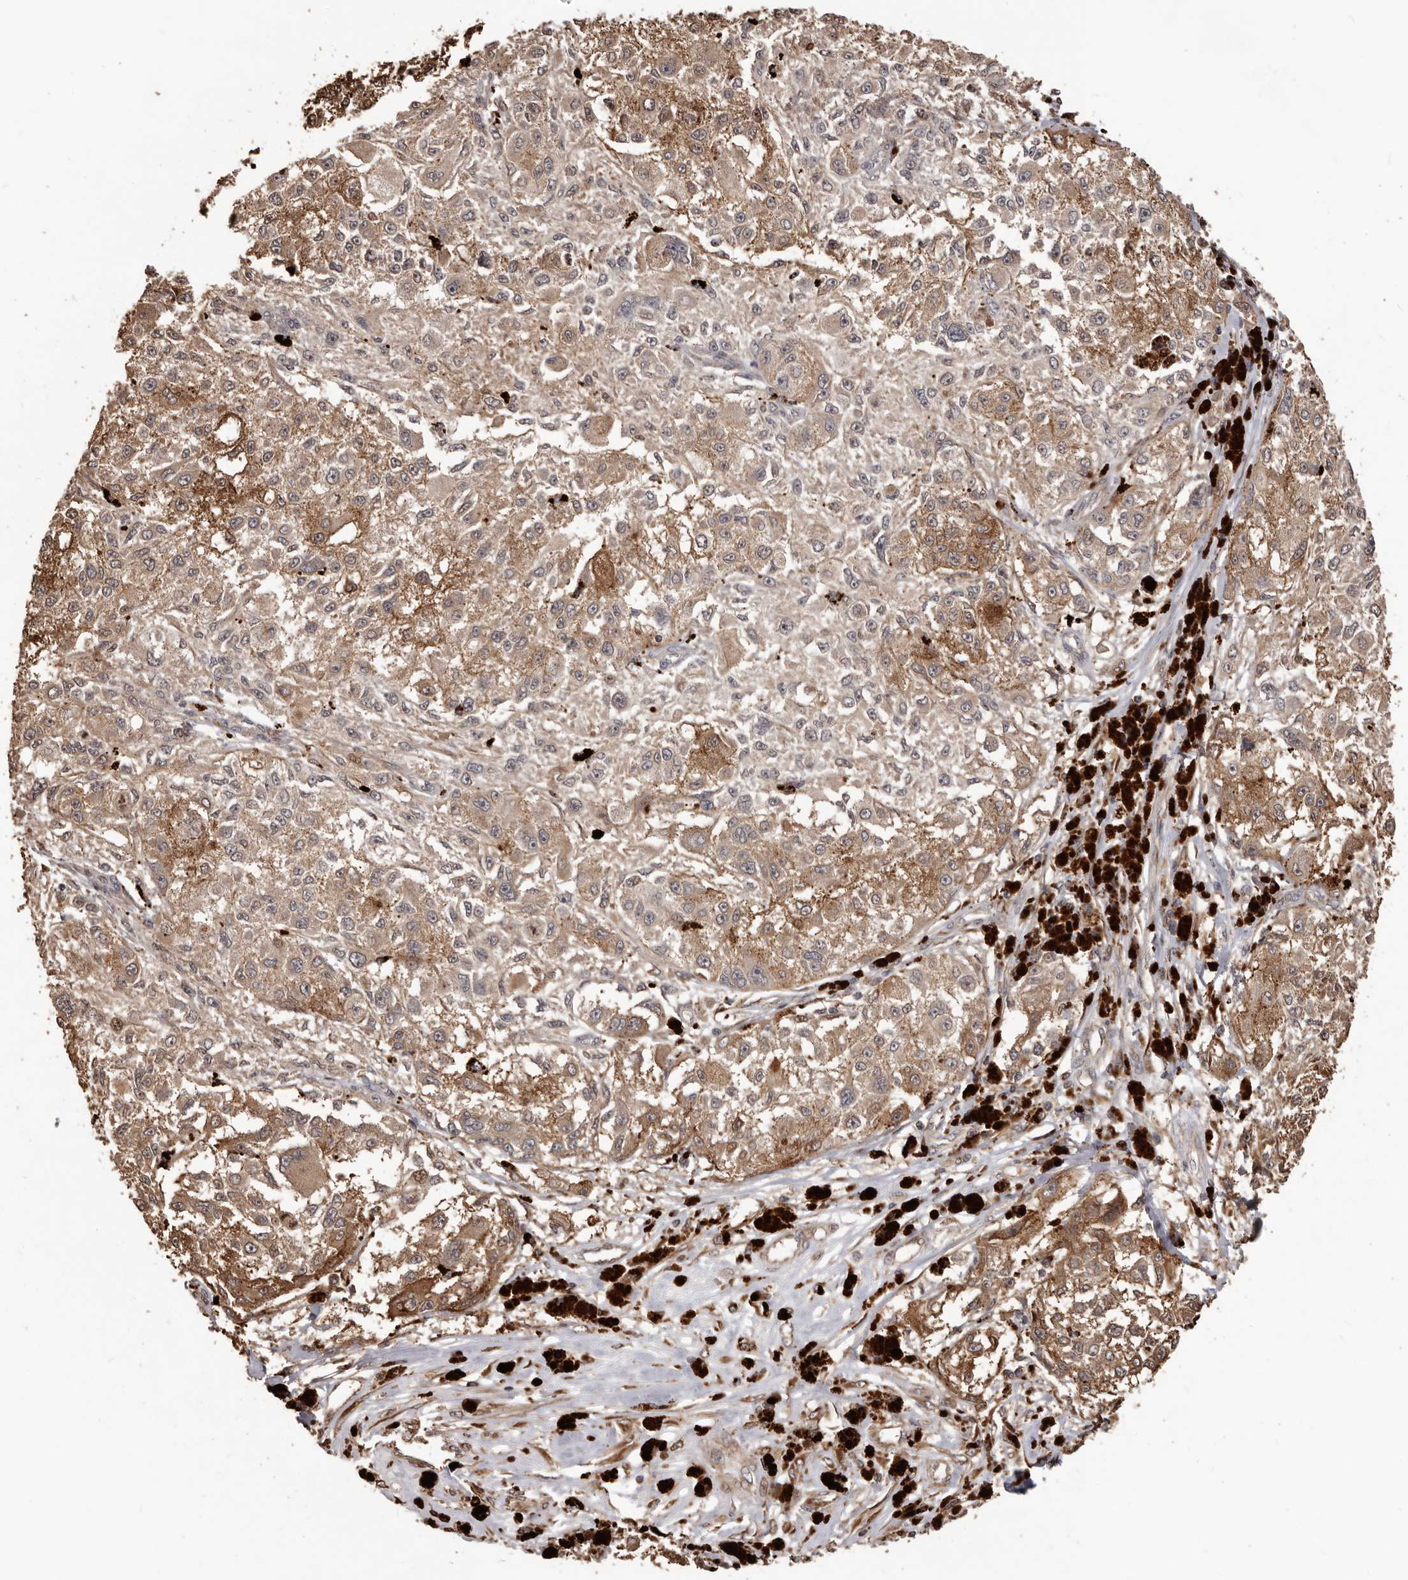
{"staining": {"intensity": "moderate", "quantity": ">75%", "location": "cytoplasmic/membranous"}, "tissue": "melanoma", "cell_type": "Tumor cells", "image_type": "cancer", "snomed": [{"axis": "morphology", "description": "Necrosis, NOS"}, {"axis": "morphology", "description": "Malignant melanoma, NOS"}, {"axis": "topography", "description": "Skin"}], "caption": "There is medium levels of moderate cytoplasmic/membranous positivity in tumor cells of malignant melanoma, as demonstrated by immunohistochemical staining (brown color).", "gene": "MTO1", "patient": {"sex": "female", "age": 87}}